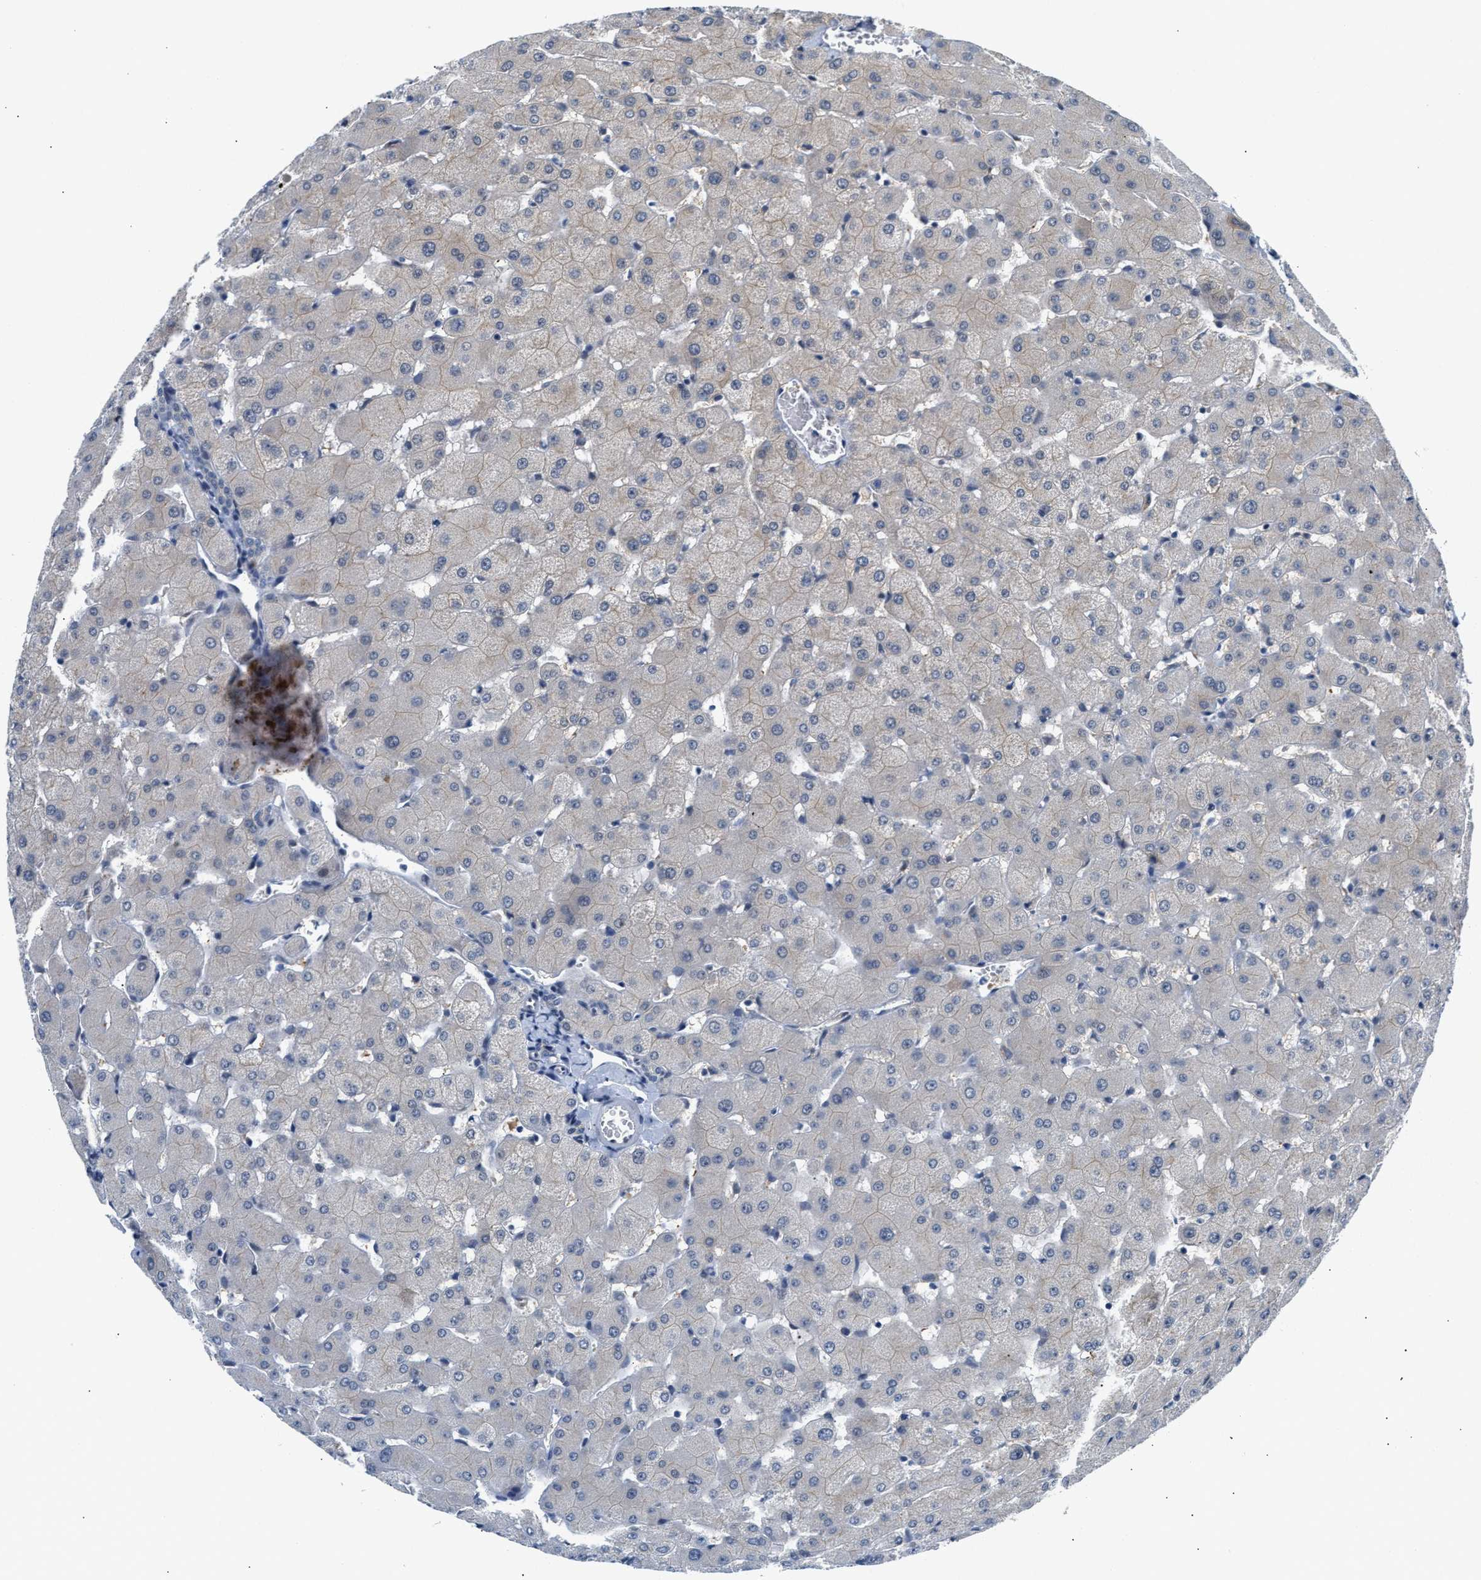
{"staining": {"intensity": "negative", "quantity": "none", "location": "none"}, "tissue": "liver", "cell_type": "Cholangiocytes", "image_type": "normal", "snomed": [{"axis": "morphology", "description": "Normal tissue, NOS"}, {"axis": "topography", "description": "Liver"}], "caption": "Histopathology image shows no significant protein expression in cholangiocytes of unremarkable liver. (DAB (3,3'-diaminobenzidine) immunohistochemistry with hematoxylin counter stain).", "gene": "PPM1H", "patient": {"sex": "female", "age": 63}}